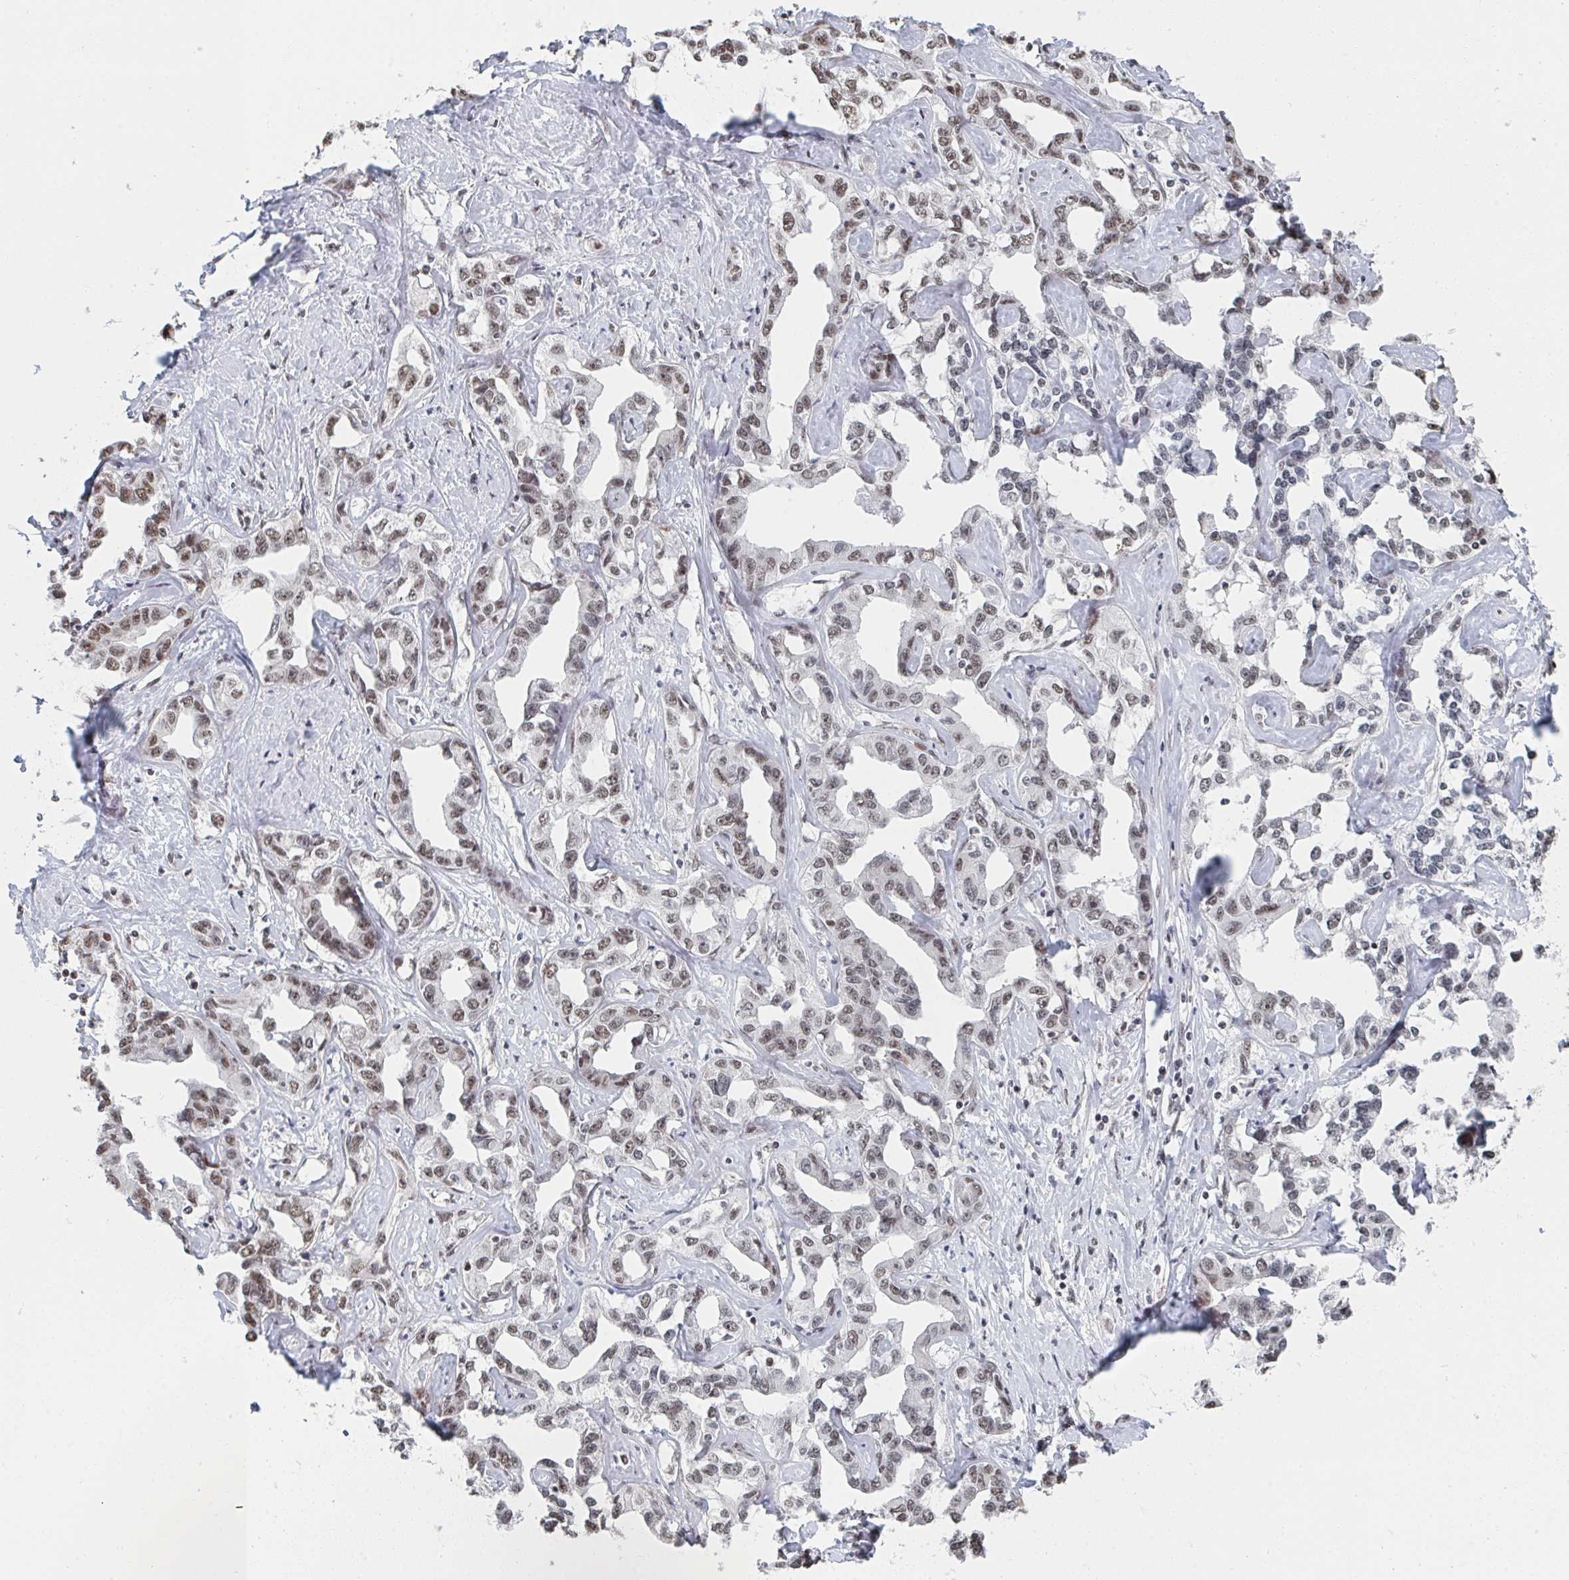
{"staining": {"intensity": "weak", "quantity": "25%-75%", "location": "nuclear"}, "tissue": "liver cancer", "cell_type": "Tumor cells", "image_type": "cancer", "snomed": [{"axis": "morphology", "description": "Cholangiocarcinoma"}, {"axis": "topography", "description": "Liver"}], "caption": "This histopathology image shows cholangiocarcinoma (liver) stained with immunohistochemistry to label a protein in brown. The nuclear of tumor cells show weak positivity for the protein. Nuclei are counter-stained blue.", "gene": "MBNL1", "patient": {"sex": "male", "age": 59}}